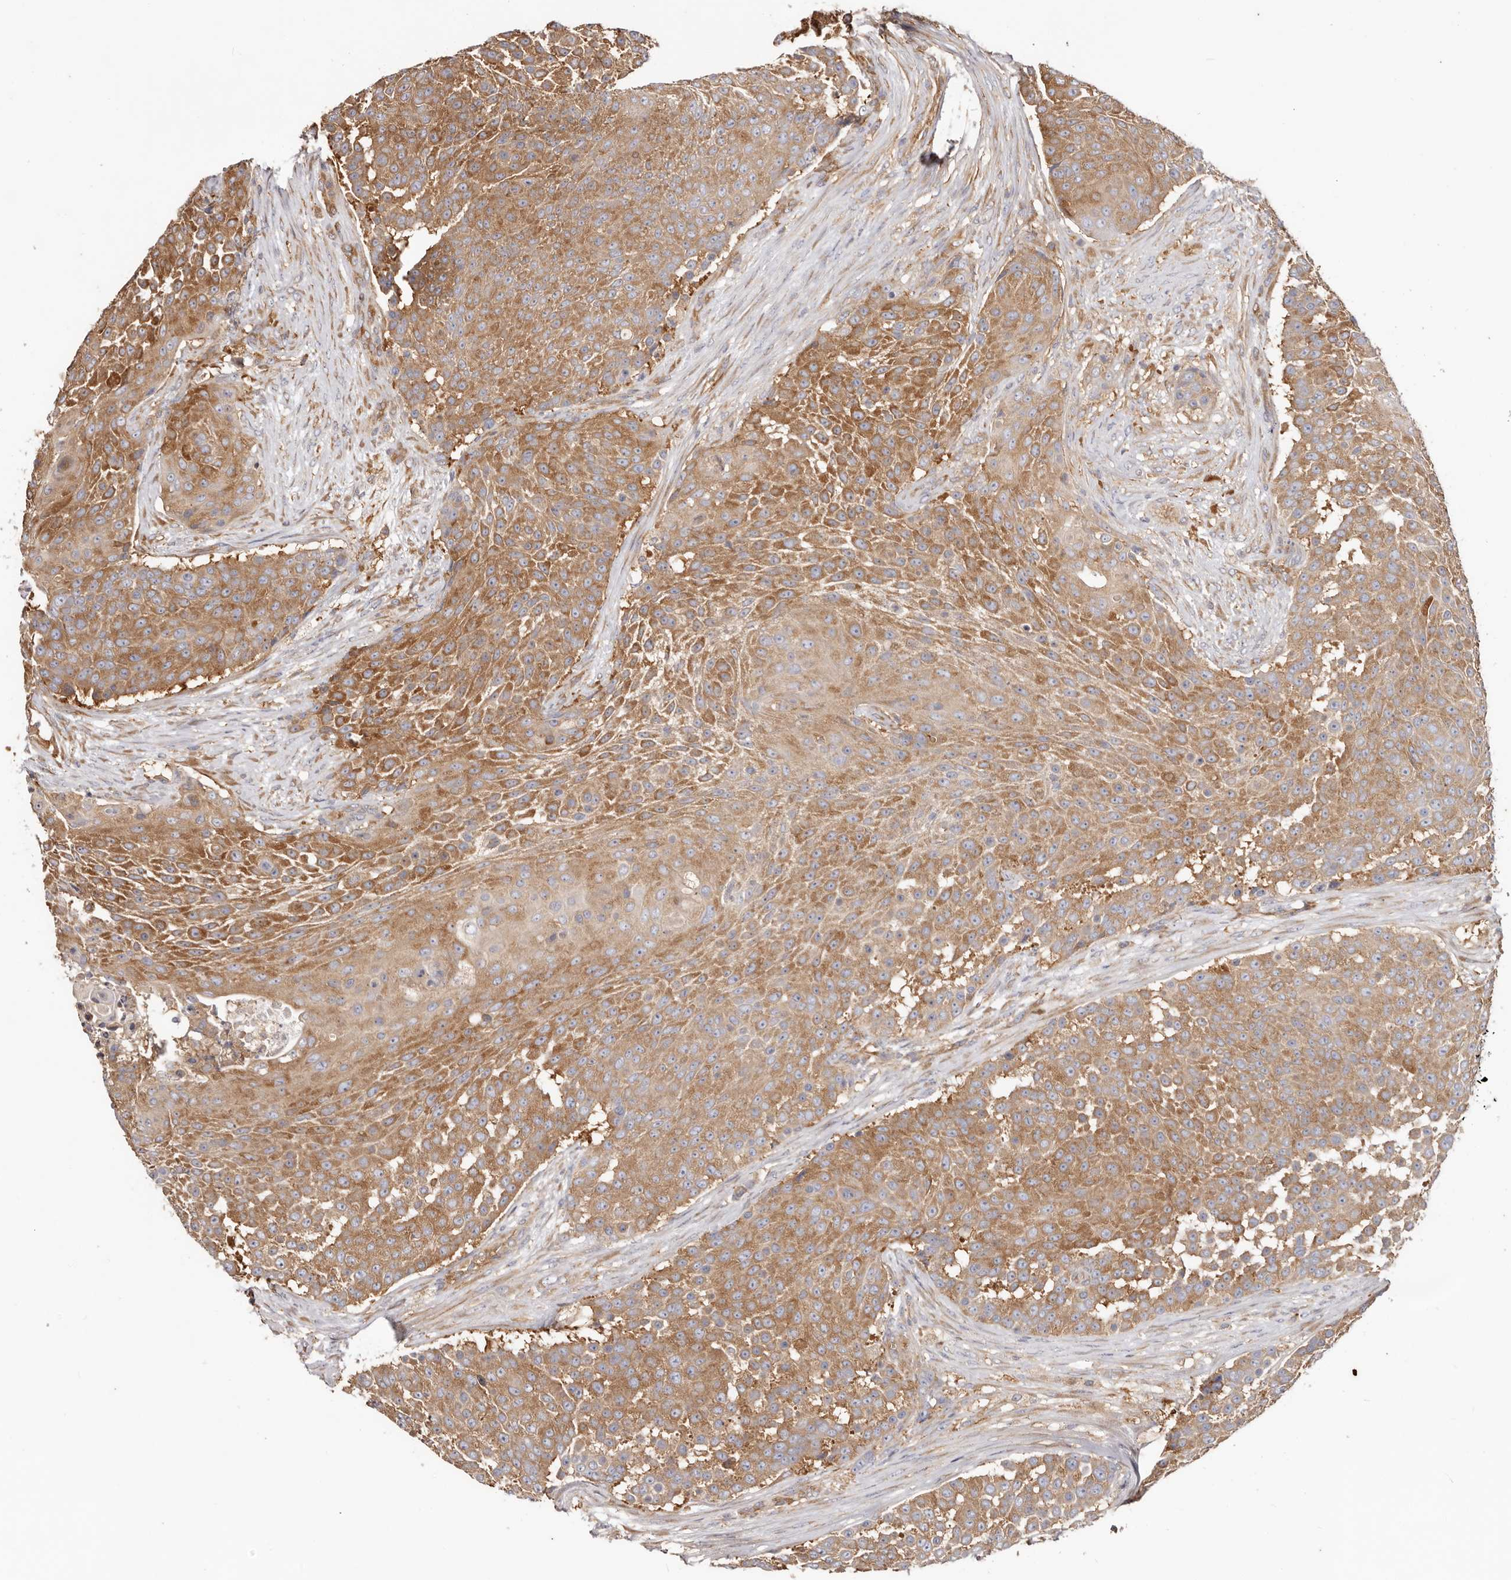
{"staining": {"intensity": "moderate", "quantity": ">75%", "location": "cytoplasmic/membranous"}, "tissue": "urothelial cancer", "cell_type": "Tumor cells", "image_type": "cancer", "snomed": [{"axis": "morphology", "description": "Urothelial carcinoma, High grade"}, {"axis": "topography", "description": "Urinary bladder"}], "caption": "Urothelial carcinoma (high-grade) stained with a brown dye reveals moderate cytoplasmic/membranous positive staining in approximately >75% of tumor cells.", "gene": "EPRS1", "patient": {"sex": "female", "age": 63}}